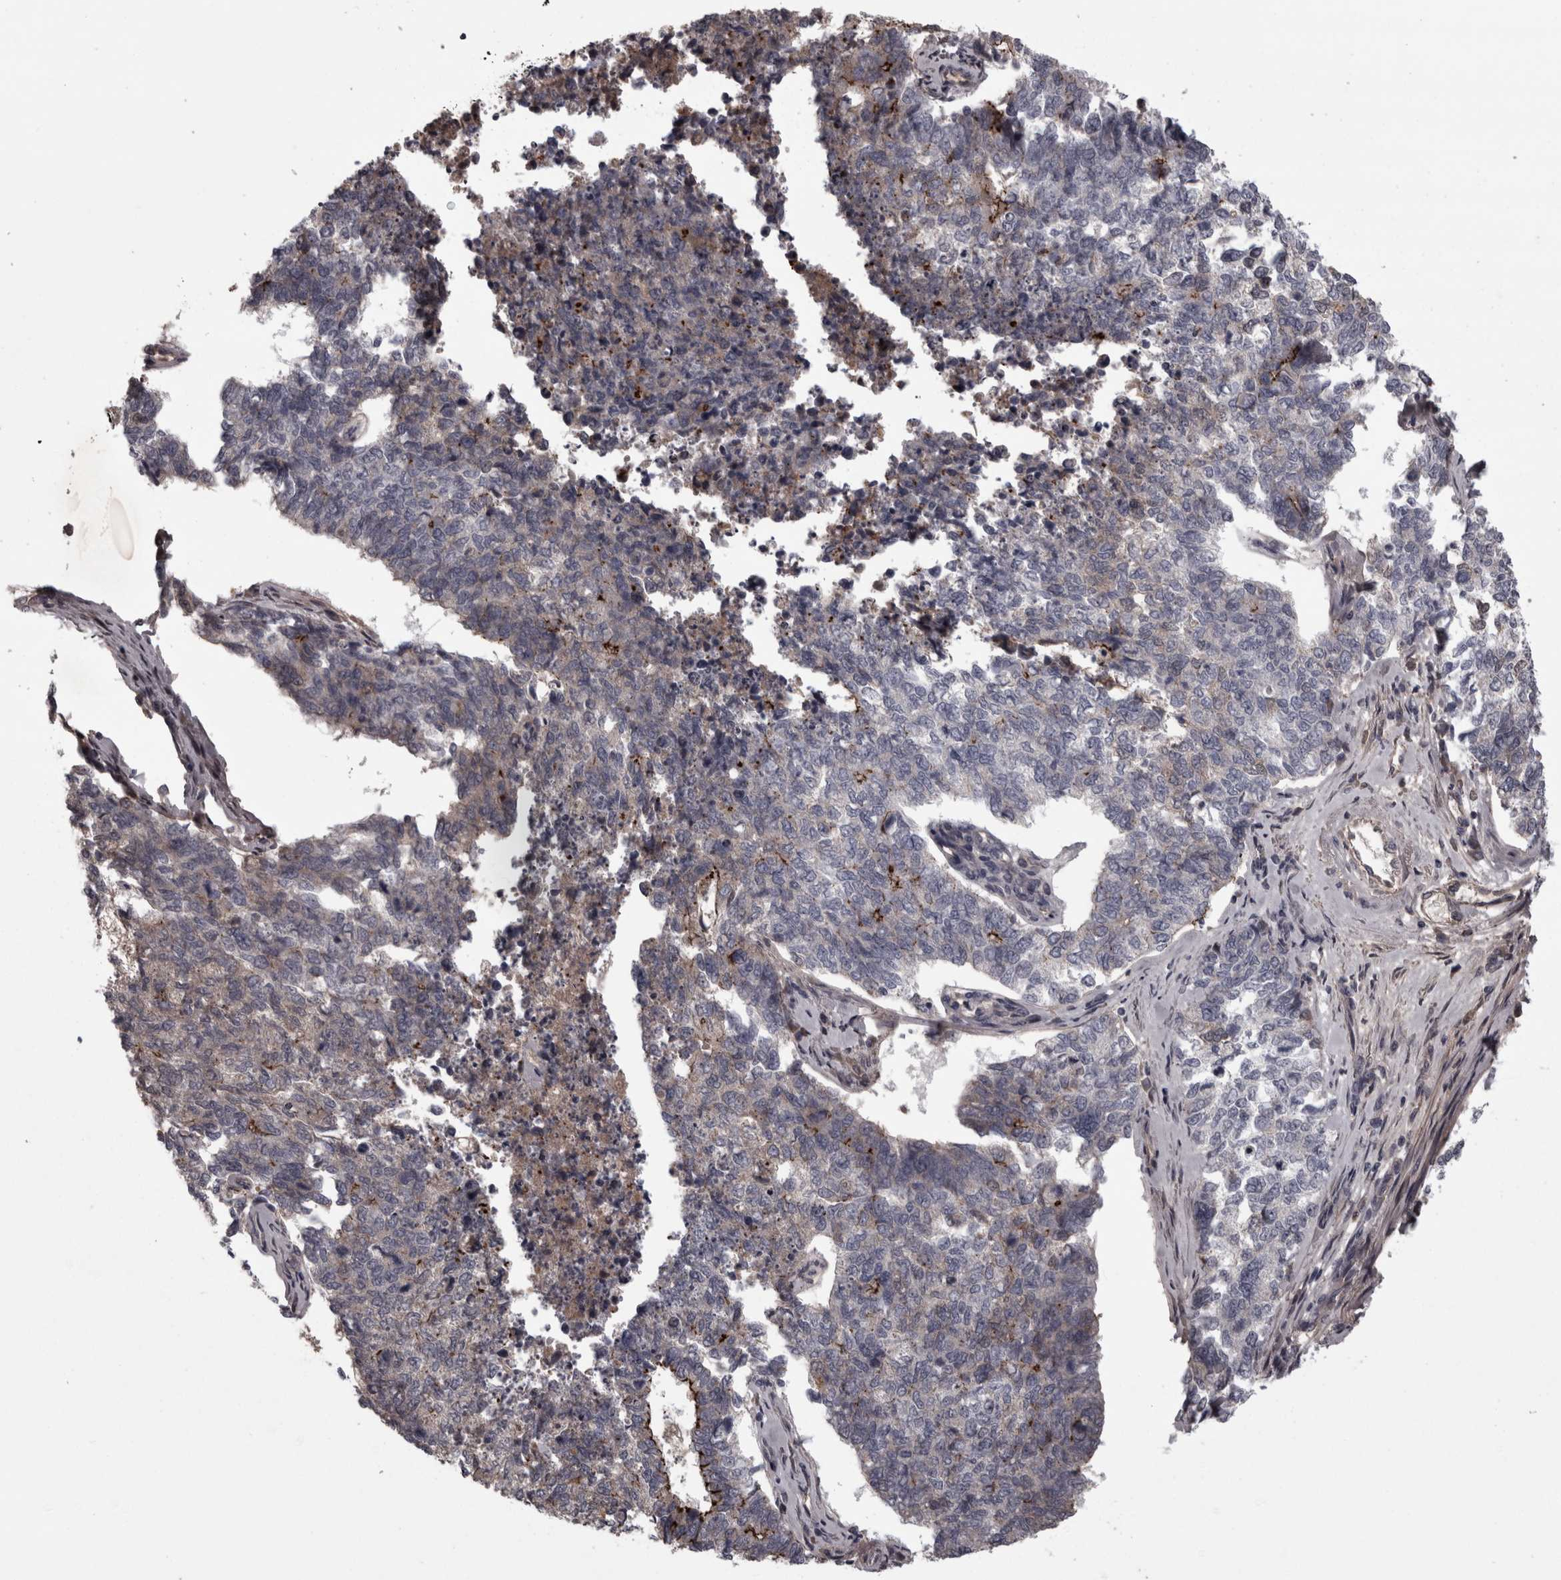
{"staining": {"intensity": "negative", "quantity": "none", "location": "none"}, "tissue": "cervical cancer", "cell_type": "Tumor cells", "image_type": "cancer", "snomed": [{"axis": "morphology", "description": "Squamous cell carcinoma, NOS"}, {"axis": "topography", "description": "Cervix"}], "caption": "Cervical cancer was stained to show a protein in brown. There is no significant positivity in tumor cells.", "gene": "PCDH17", "patient": {"sex": "female", "age": 63}}